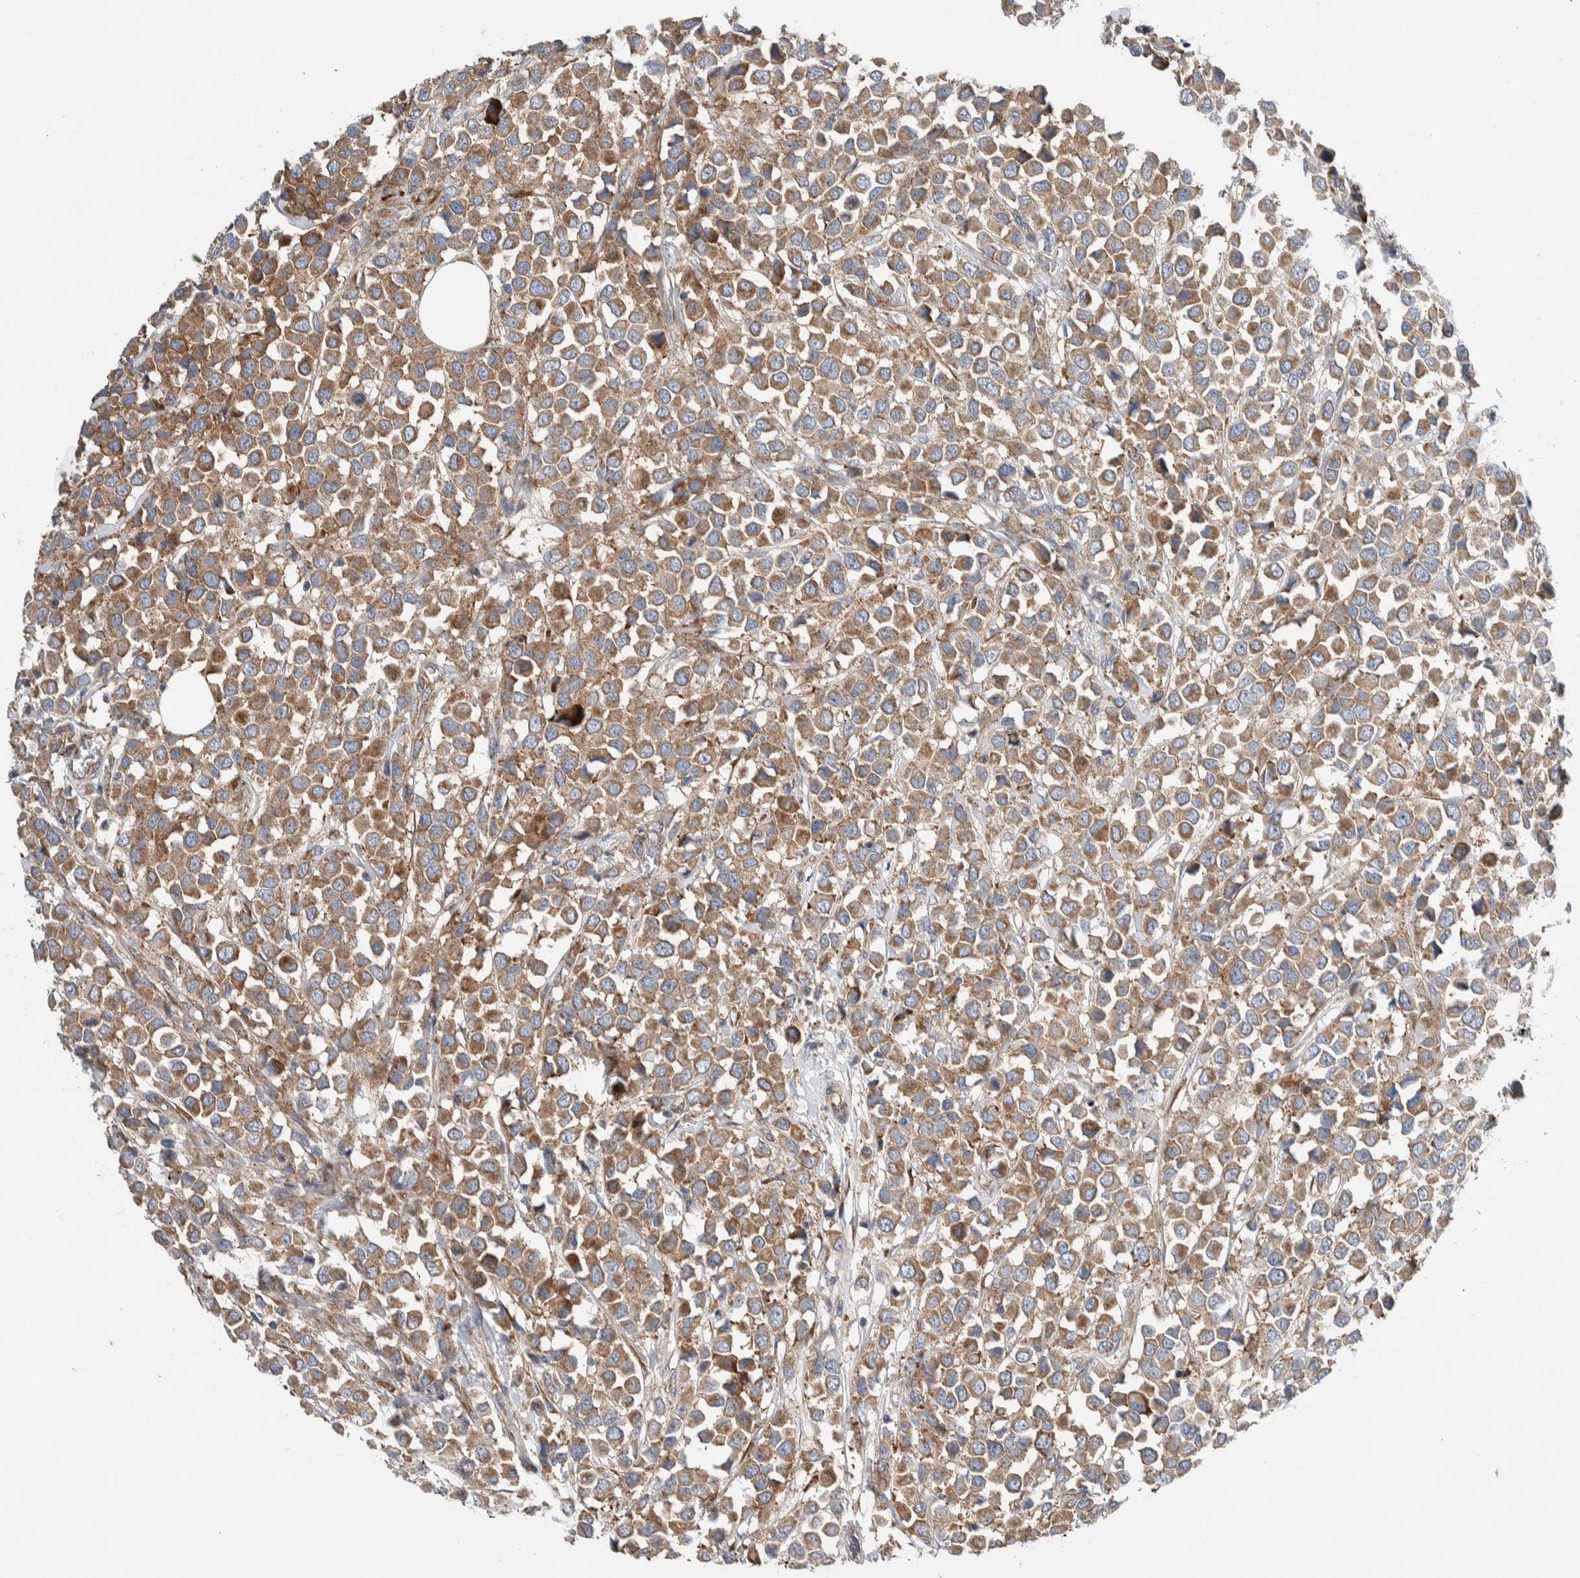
{"staining": {"intensity": "moderate", "quantity": ">75%", "location": "cytoplasmic/membranous"}, "tissue": "breast cancer", "cell_type": "Tumor cells", "image_type": "cancer", "snomed": [{"axis": "morphology", "description": "Duct carcinoma"}, {"axis": "topography", "description": "Breast"}], "caption": "A medium amount of moderate cytoplasmic/membranous staining is present in about >75% of tumor cells in breast infiltrating ductal carcinoma tissue.", "gene": "RACK1", "patient": {"sex": "female", "age": 61}}